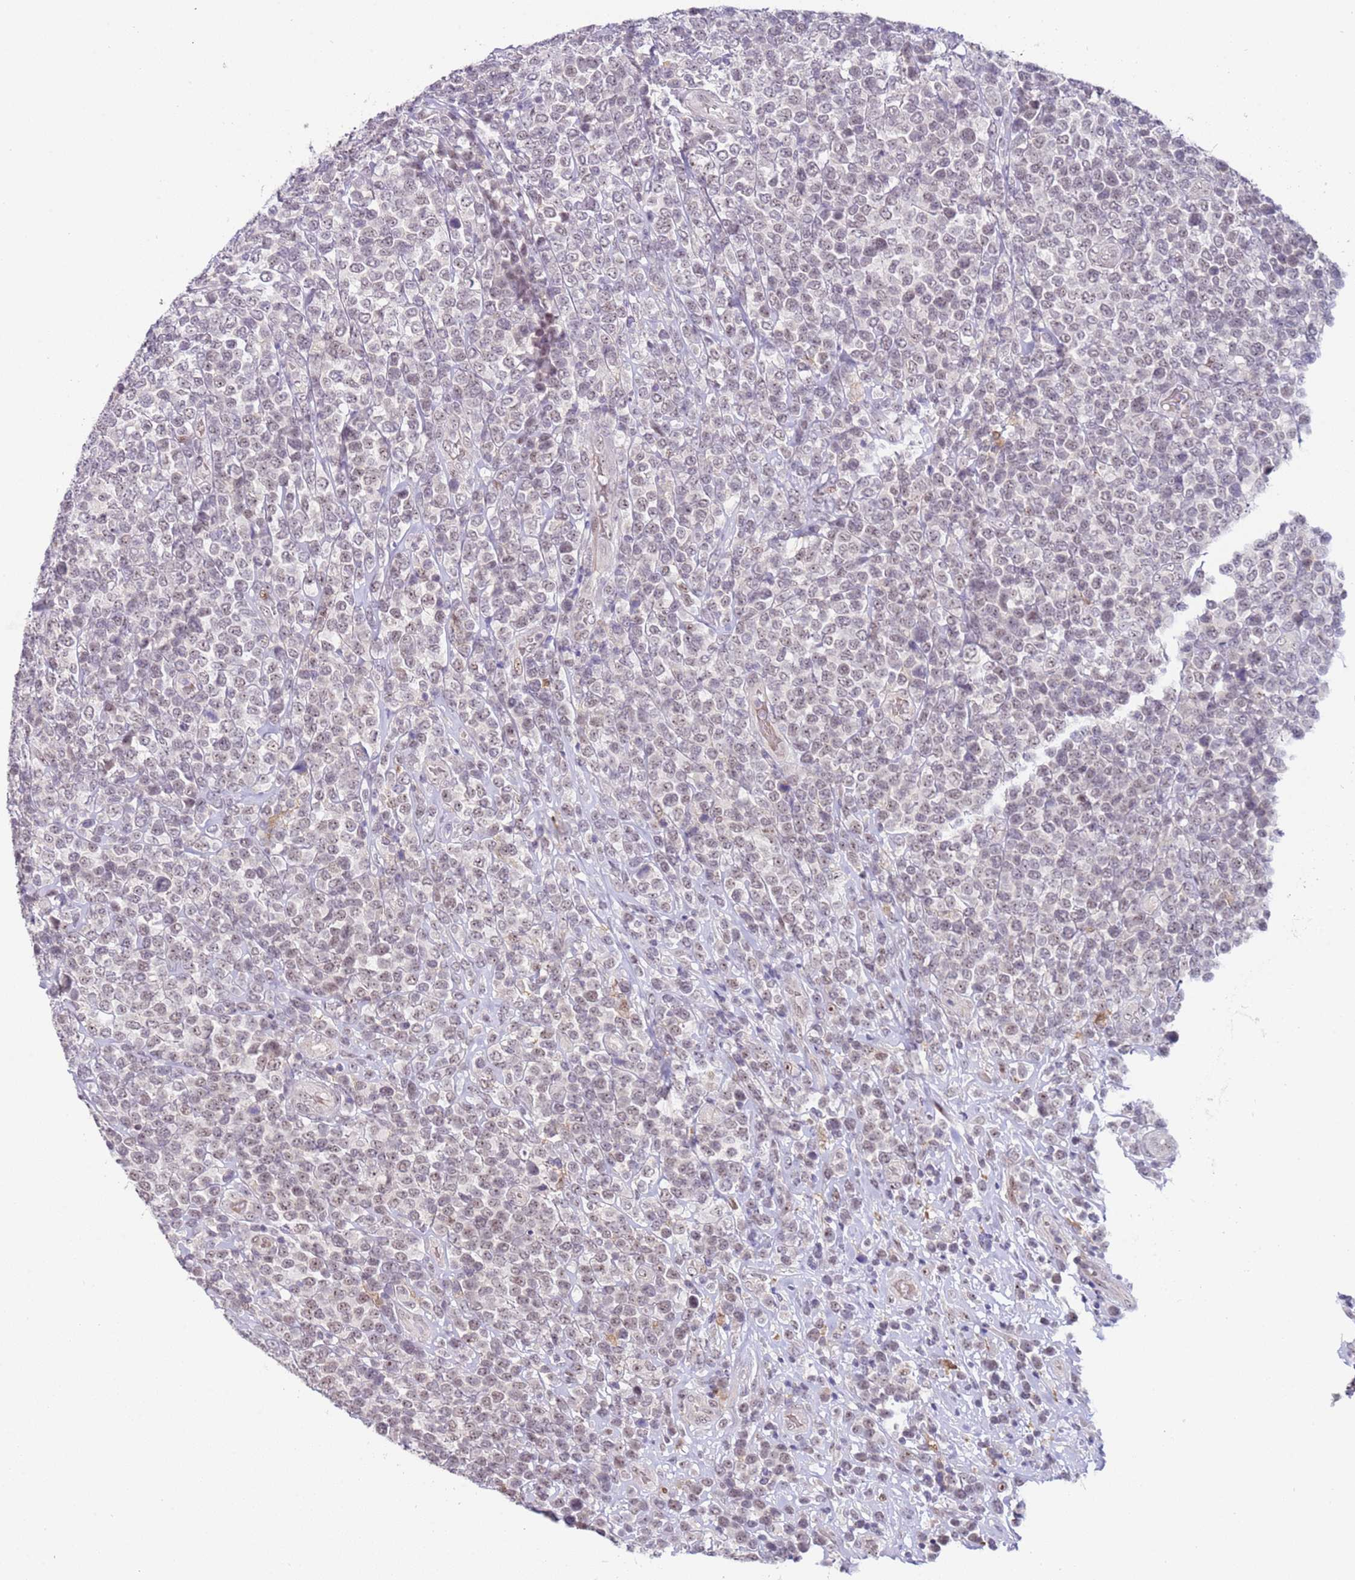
{"staining": {"intensity": "weak", "quantity": "<25%", "location": "nuclear"}, "tissue": "lymphoma", "cell_type": "Tumor cells", "image_type": "cancer", "snomed": [{"axis": "morphology", "description": "Malignant lymphoma, non-Hodgkin's type, High grade"}, {"axis": "topography", "description": "Soft tissue"}], "caption": "Tumor cells are negative for brown protein staining in lymphoma. Brightfield microscopy of immunohistochemistry stained with DAB (3,3'-diaminobenzidine) (brown) and hematoxylin (blue), captured at high magnification.", "gene": "LGALSL", "patient": {"sex": "female", "age": 56}}